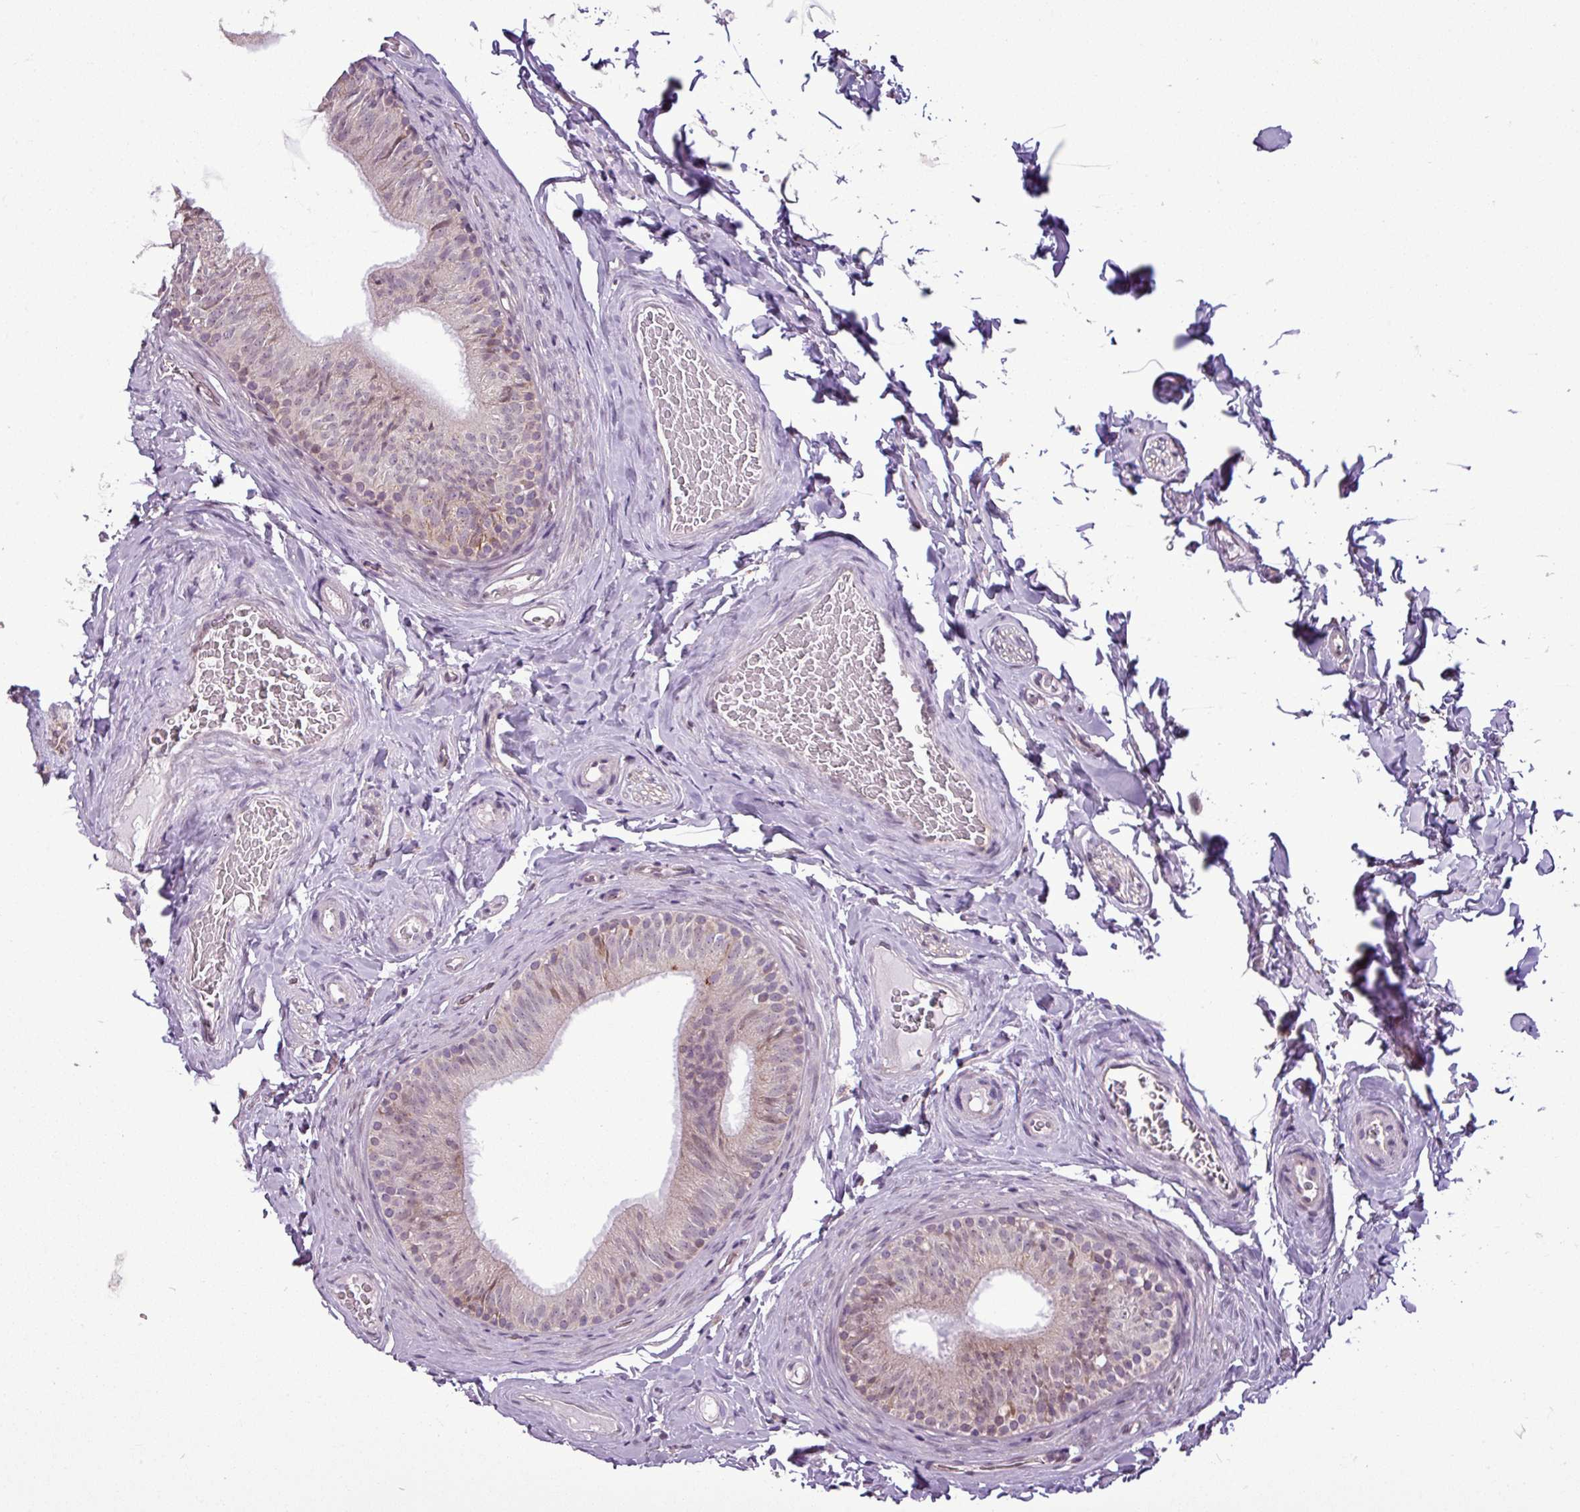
{"staining": {"intensity": "weak", "quantity": "25%-75%", "location": "nuclear"}, "tissue": "epididymis", "cell_type": "Glandular cells", "image_type": "normal", "snomed": [{"axis": "morphology", "description": "Normal tissue, NOS"}, {"axis": "topography", "description": "Epididymis"}], "caption": "Approximately 25%-75% of glandular cells in normal human epididymis demonstrate weak nuclear protein positivity as visualized by brown immunohistochemical staining.", "gene": "GPT2", "patient": {"sex": "male", "age": 34}}